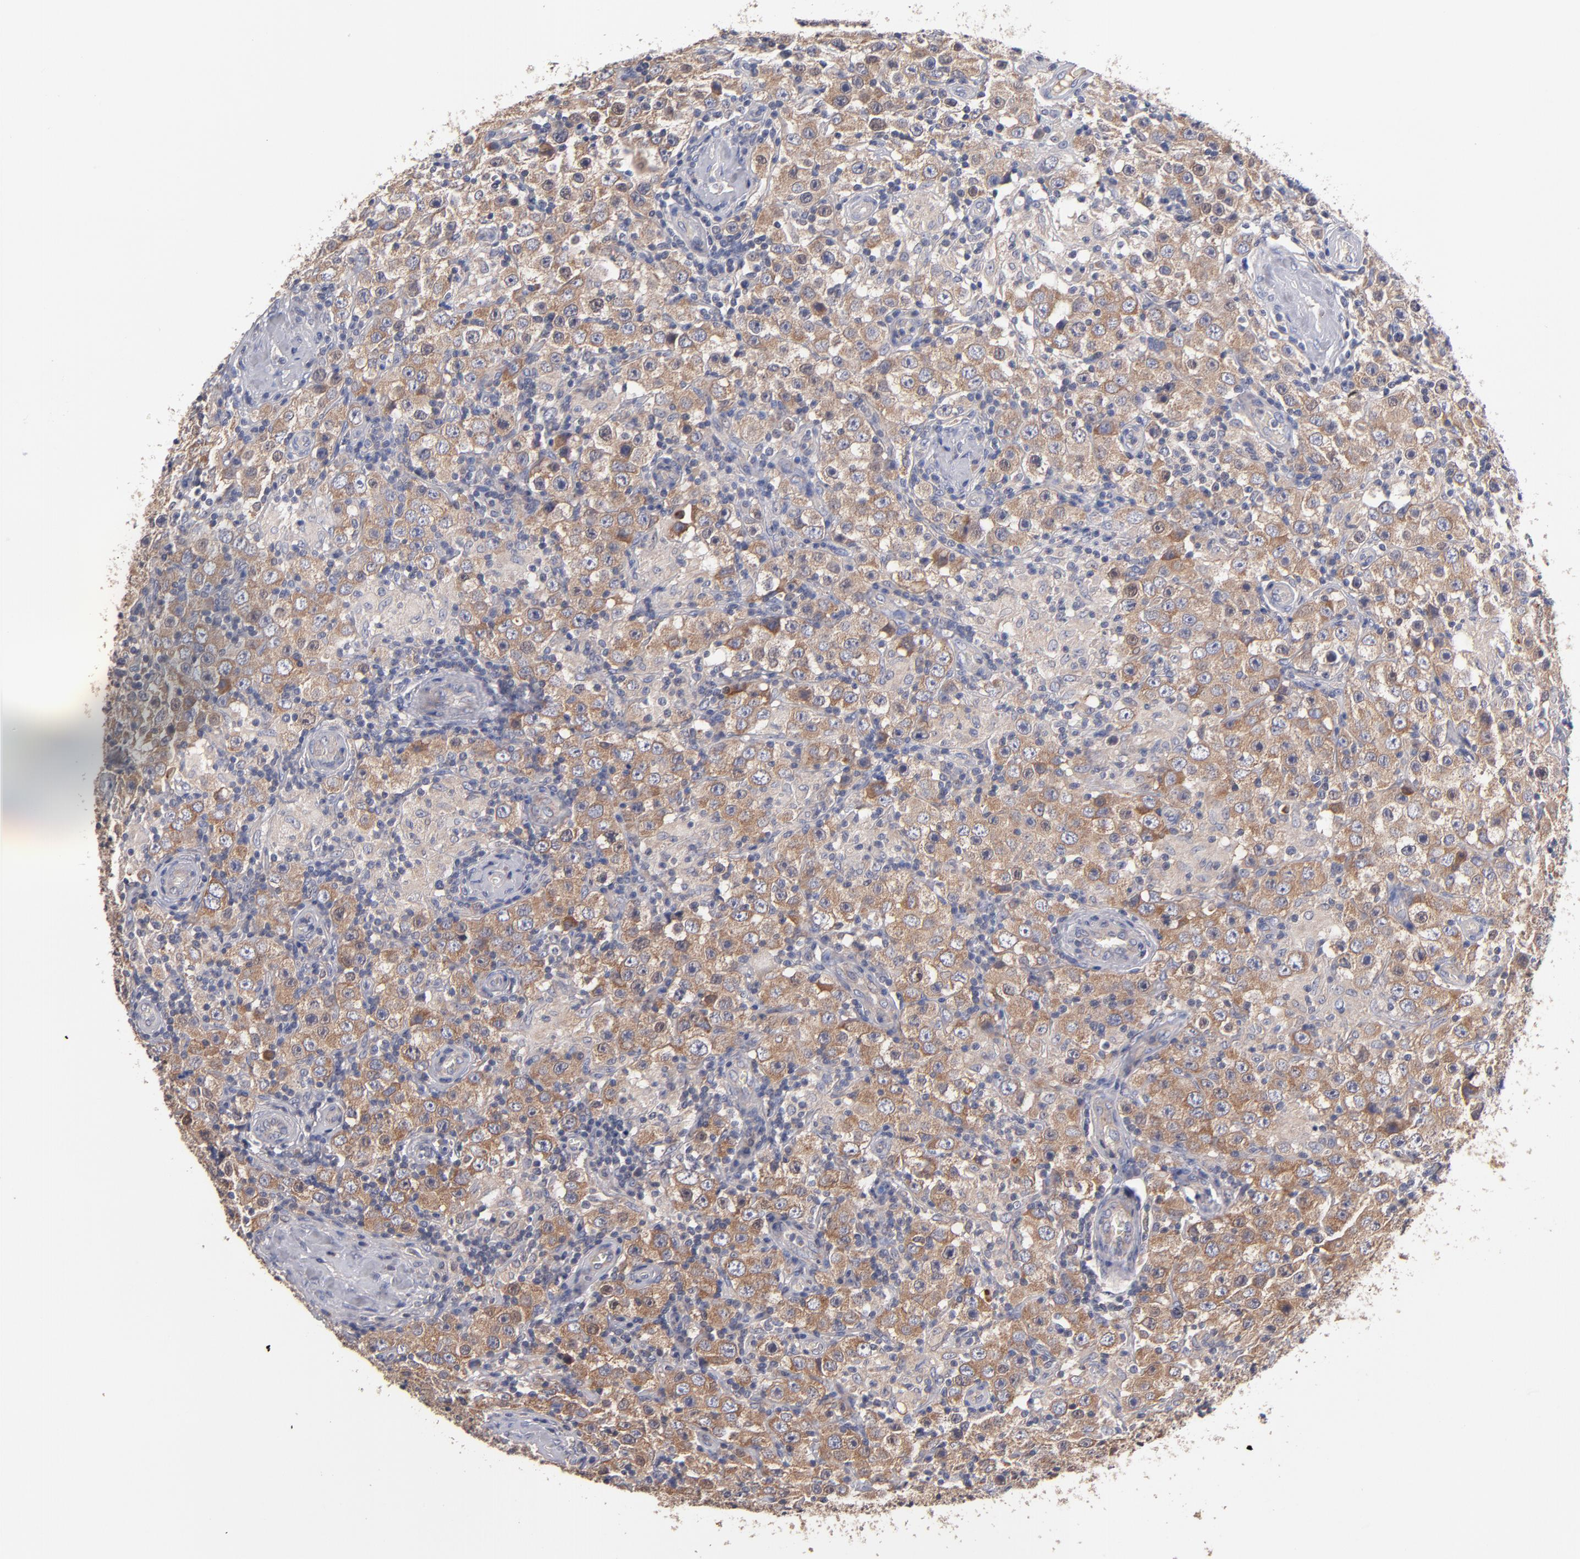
{"staining": {"intensity": "moderate", "quantity": ">75%", "location": "cytoplasmic/membranous"}, "tissue": "testis cancer", "cell_type": "Tumor cells", "image_type": "cancer", "snomed": [{"axis": "morphology", "description": "Seminoma, NOS"}, {"axis": "topography", "description": "Testis"}], "caption": "Testis seminoma stained with a protein marker exhibits moderate staining in tumor cells.", "gene": "DACT1", "patient": {"sex": "male", "age": 32}}